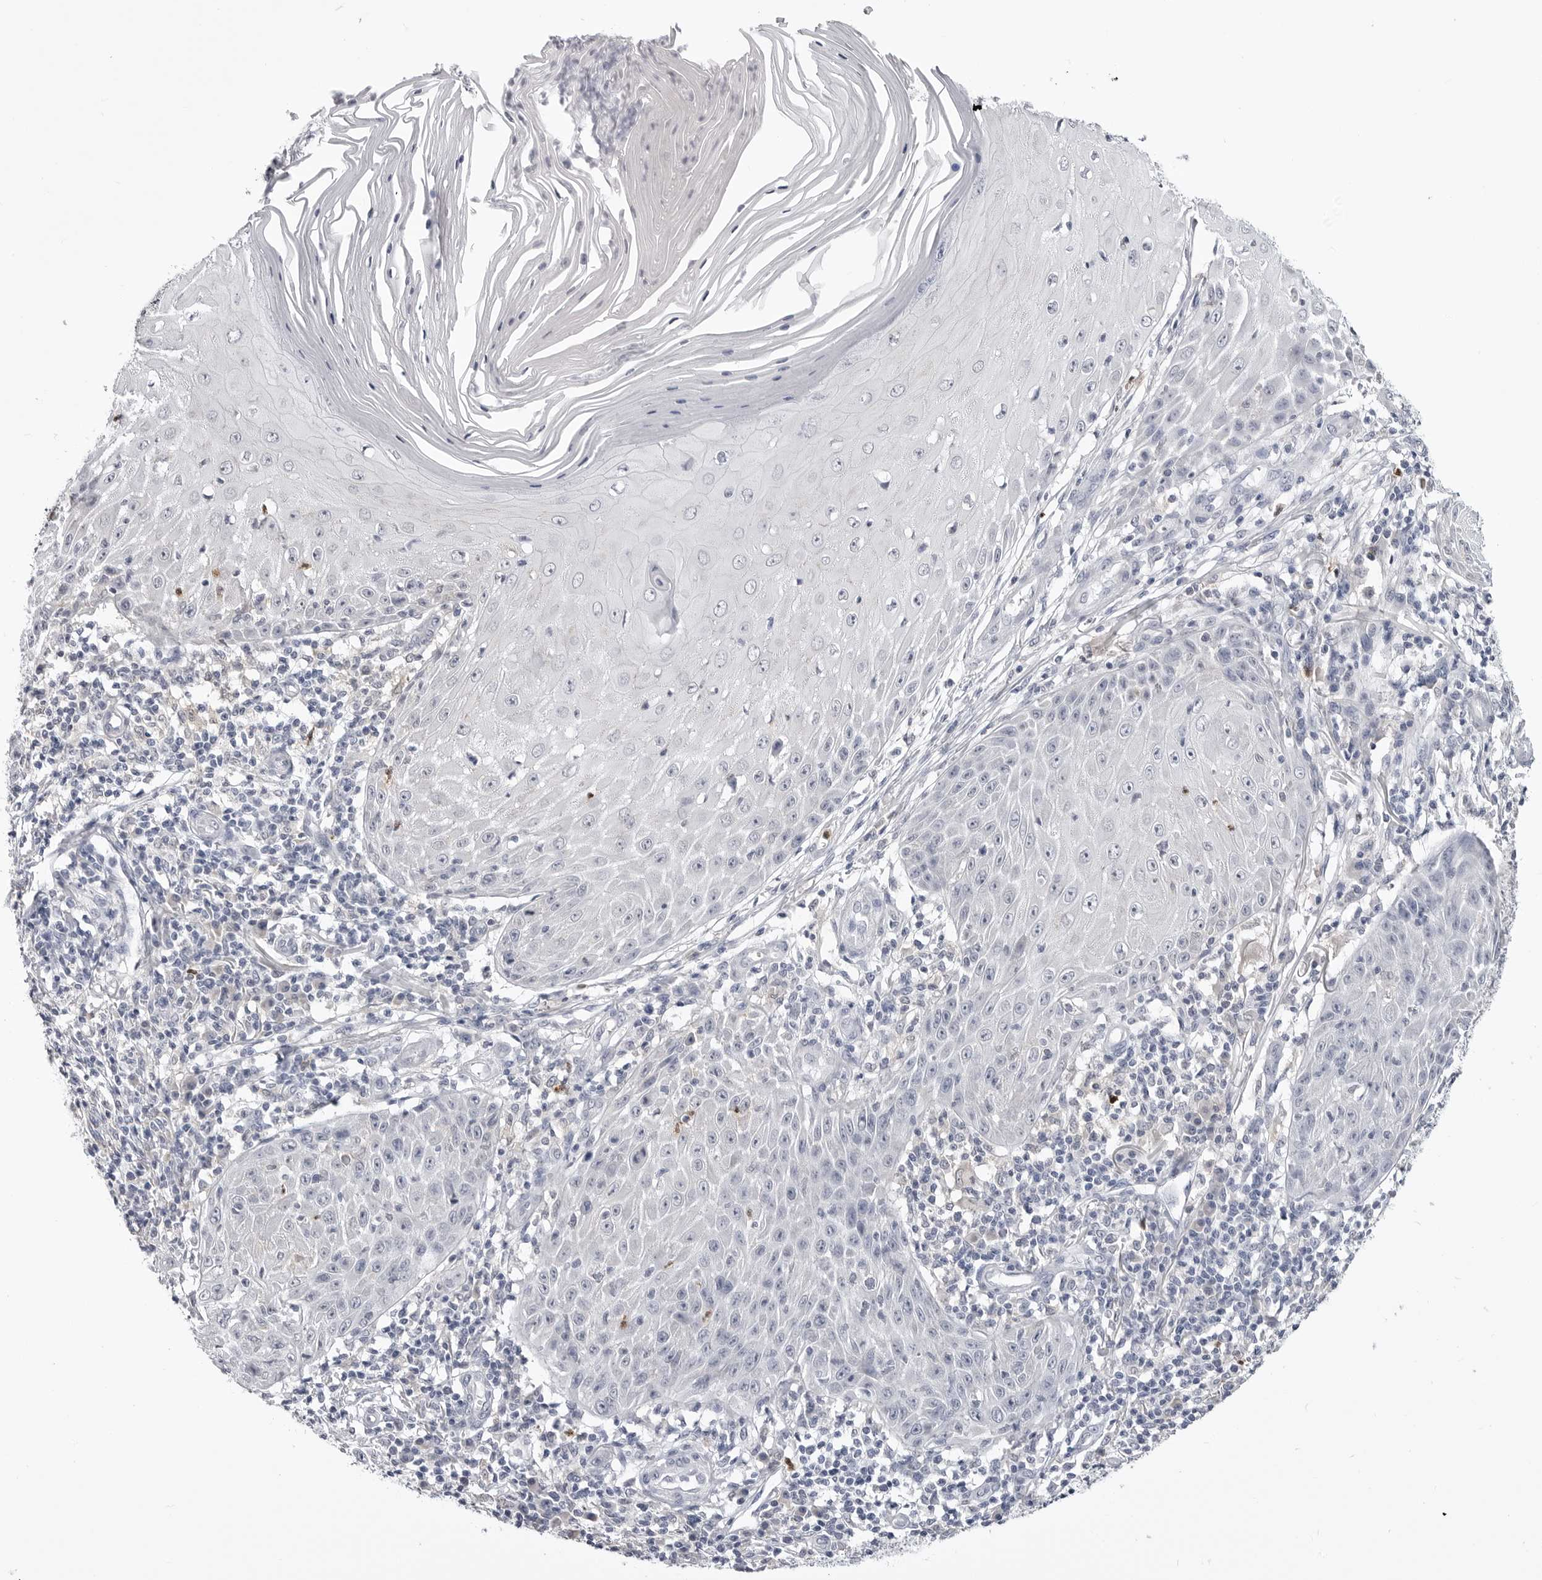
{"staining": {"intensity": "negative", "quantity": "none", "location": "none"}, "tissue": "skin cancer", "cell_type": "Tumor cells", "image_type": "cancer", "snomed": [{"axis": "morphology", "description": "Squamous cell carcinoma, NOS"}, {"axis": "topography", "description": "Skin"}], "caption": "High magnification brightfield microscopy of skin cancer (squamous cell carcinoma) stained with DAB (3,3'-diaminobenzidine) (brown) and counterstained with hematoxylin (blue): tumor cells show no significant expression. The staining was performed using DAB (3,3'-diaminobenzidine) to visualize the protein expression in brown, while the nuclei were stained in blue with hematoxylin (Magnification: 20x).", "gene": "STAP2", "patient": {"sex": "female", "age": 73}}